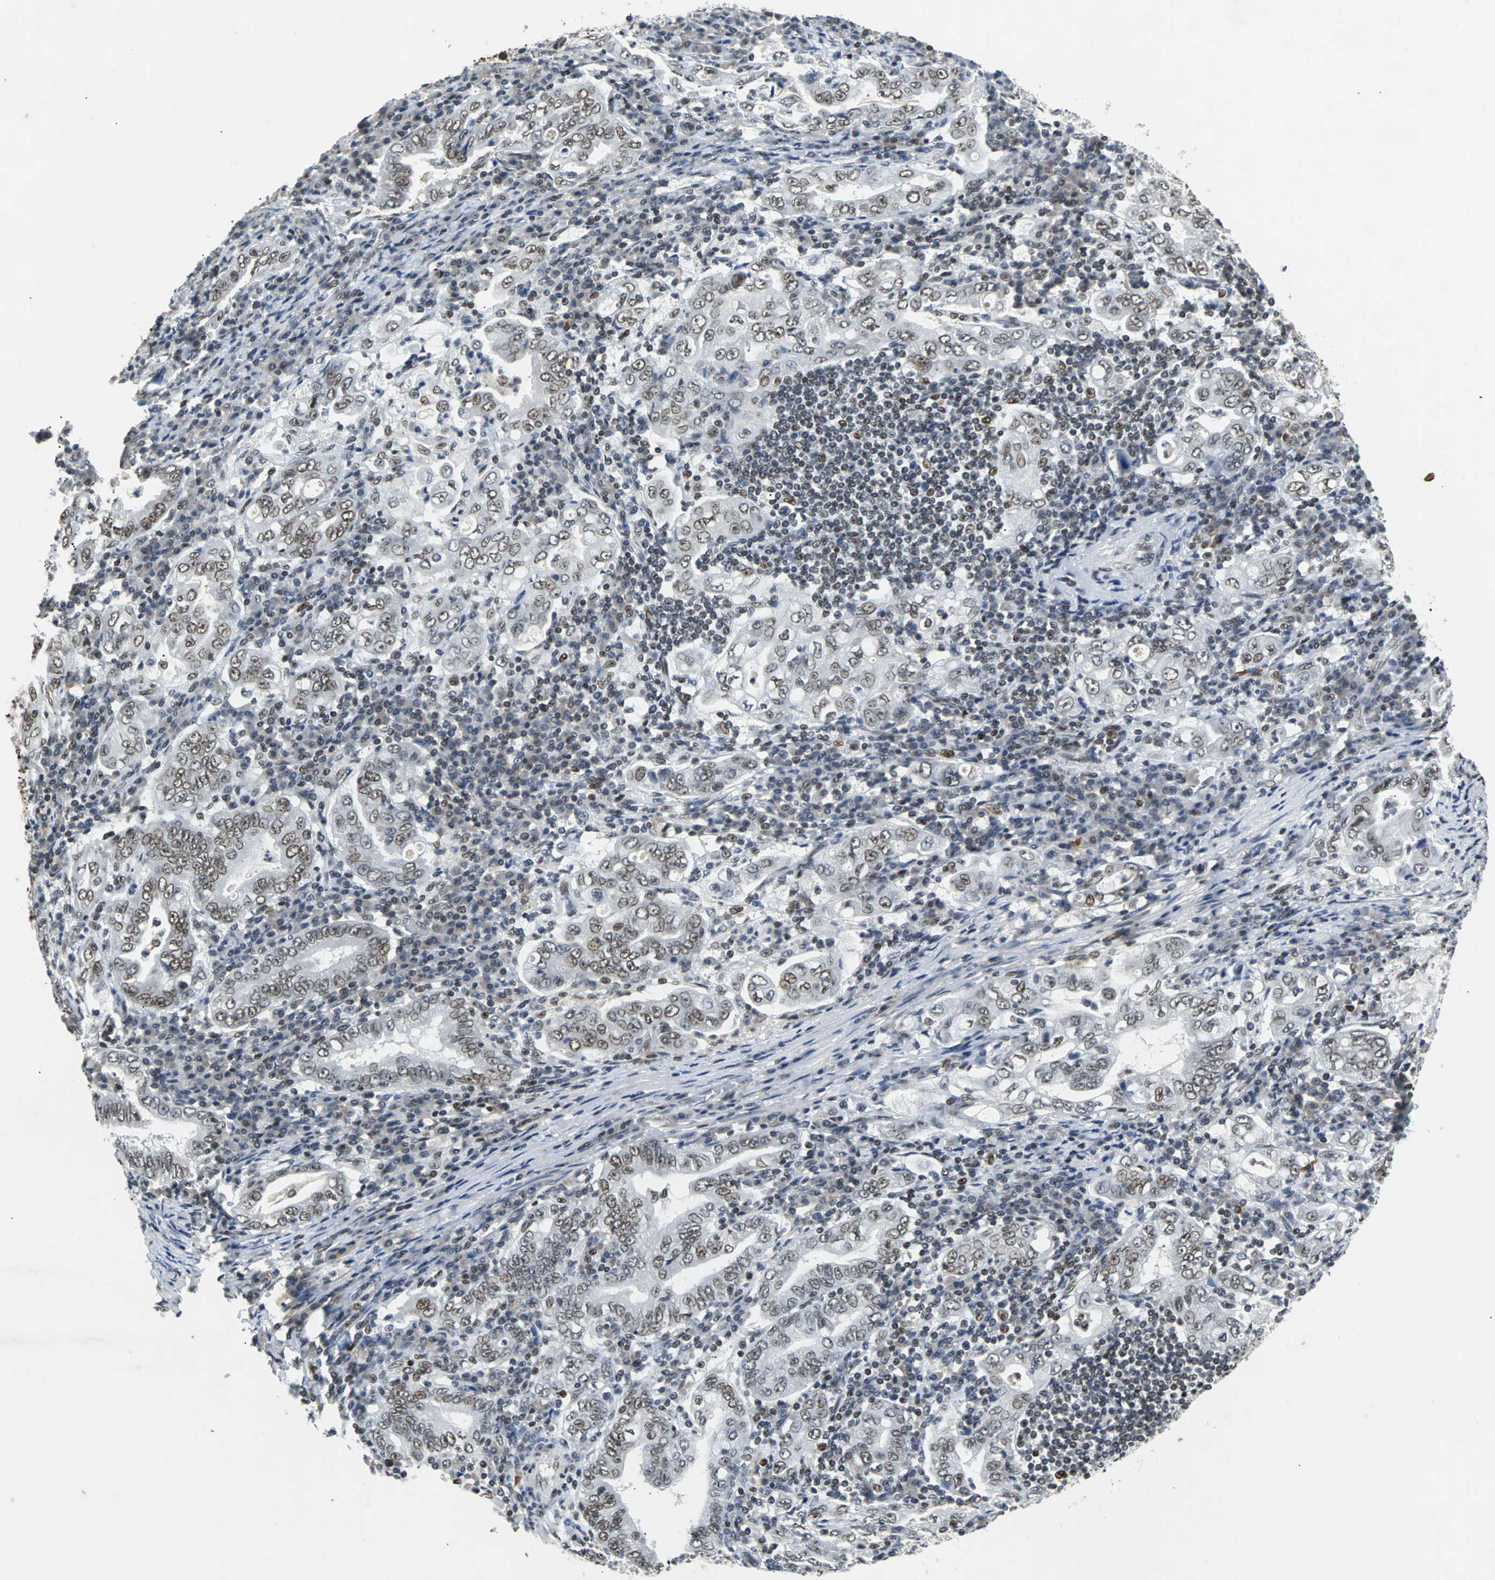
{"staining": {"intensity": "moderate", "quantity": ">75%", "location": "nuclear"}, "tissue": "stomach cancer", "cell_type": "Tumor cells", "image_type": "cancer", "snomed": [{"axis": "morphology", "description": "Normal tissue, NOS"}, {"axis": "morphology", "description": "Adenocarcinoma, NOS"}, {"axis": "topography", "description": "Esophagus"}, {"axis": "topography", "description": "Stomach, upper"}, {"axis": "topography", "description": "Peripheral nerve tissue"}], "caption": "This micrograph displays immunohistochemistry (IHC) staining of human stomach cancer (adenocarcinoma), with medium moderate nuclear expression in about >75% of tumor cells.", "gene": "GATAD2A", "patient": {"sex": "male", "age": 62}}